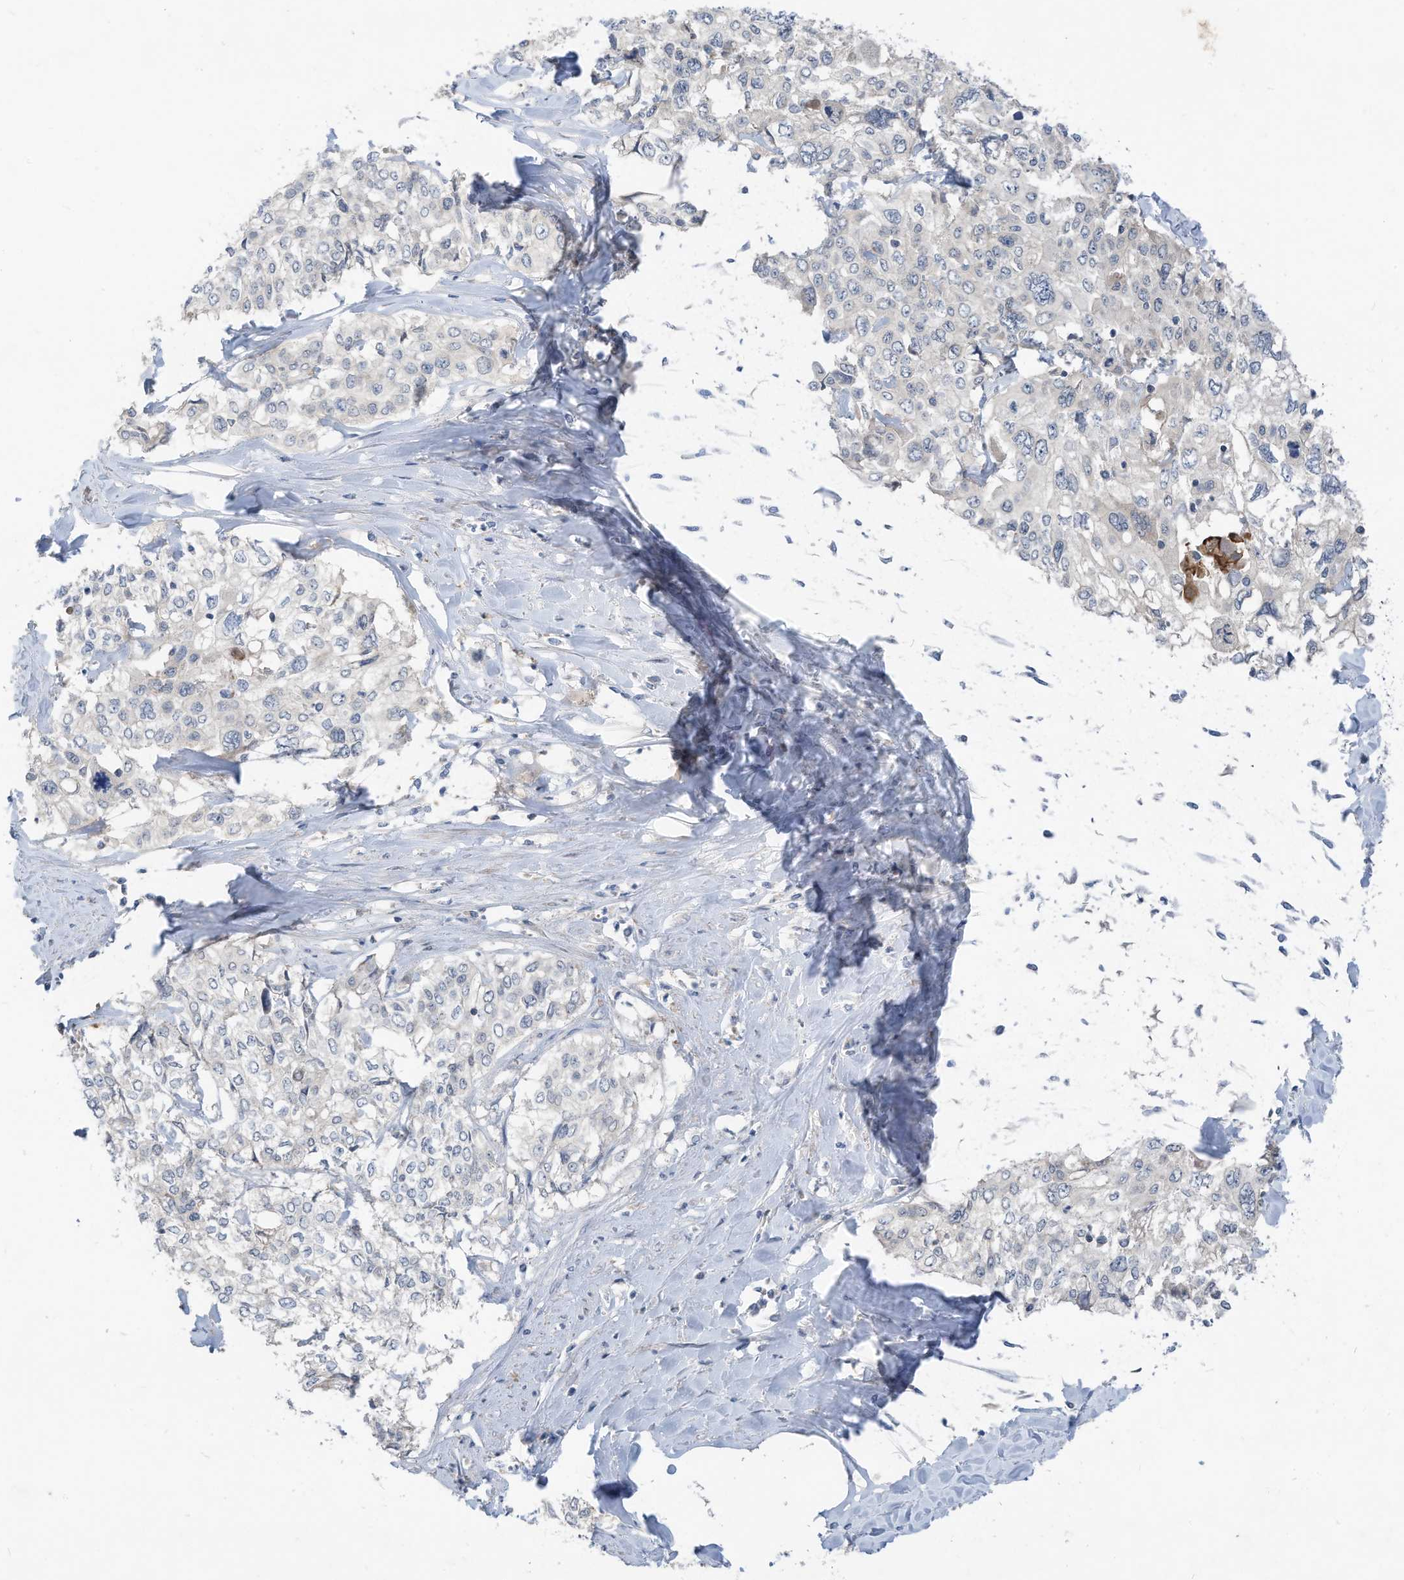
{"staining": {"intensity": "negative", "quantity": "none", "location": "none"}, "tissue": "cervical cancer", "cell_type": "Tumor cells", "image_type": "cancer", "snomed": [{"axis": "morphology", "description": "Squamous cell carcinoma, NOS"}, {"axis": "topography", "description": "Cervix"}], "caption": "The histopathology image reveals no significant staining in tumor cells of cervical cancer (squamous cell carcinoma). (DAB (3,3'-diaminobenzidine) IHC with hematoxylin counter stain).", "gene": "LDAH", "patient": {"sex": "female", "age": 31}}